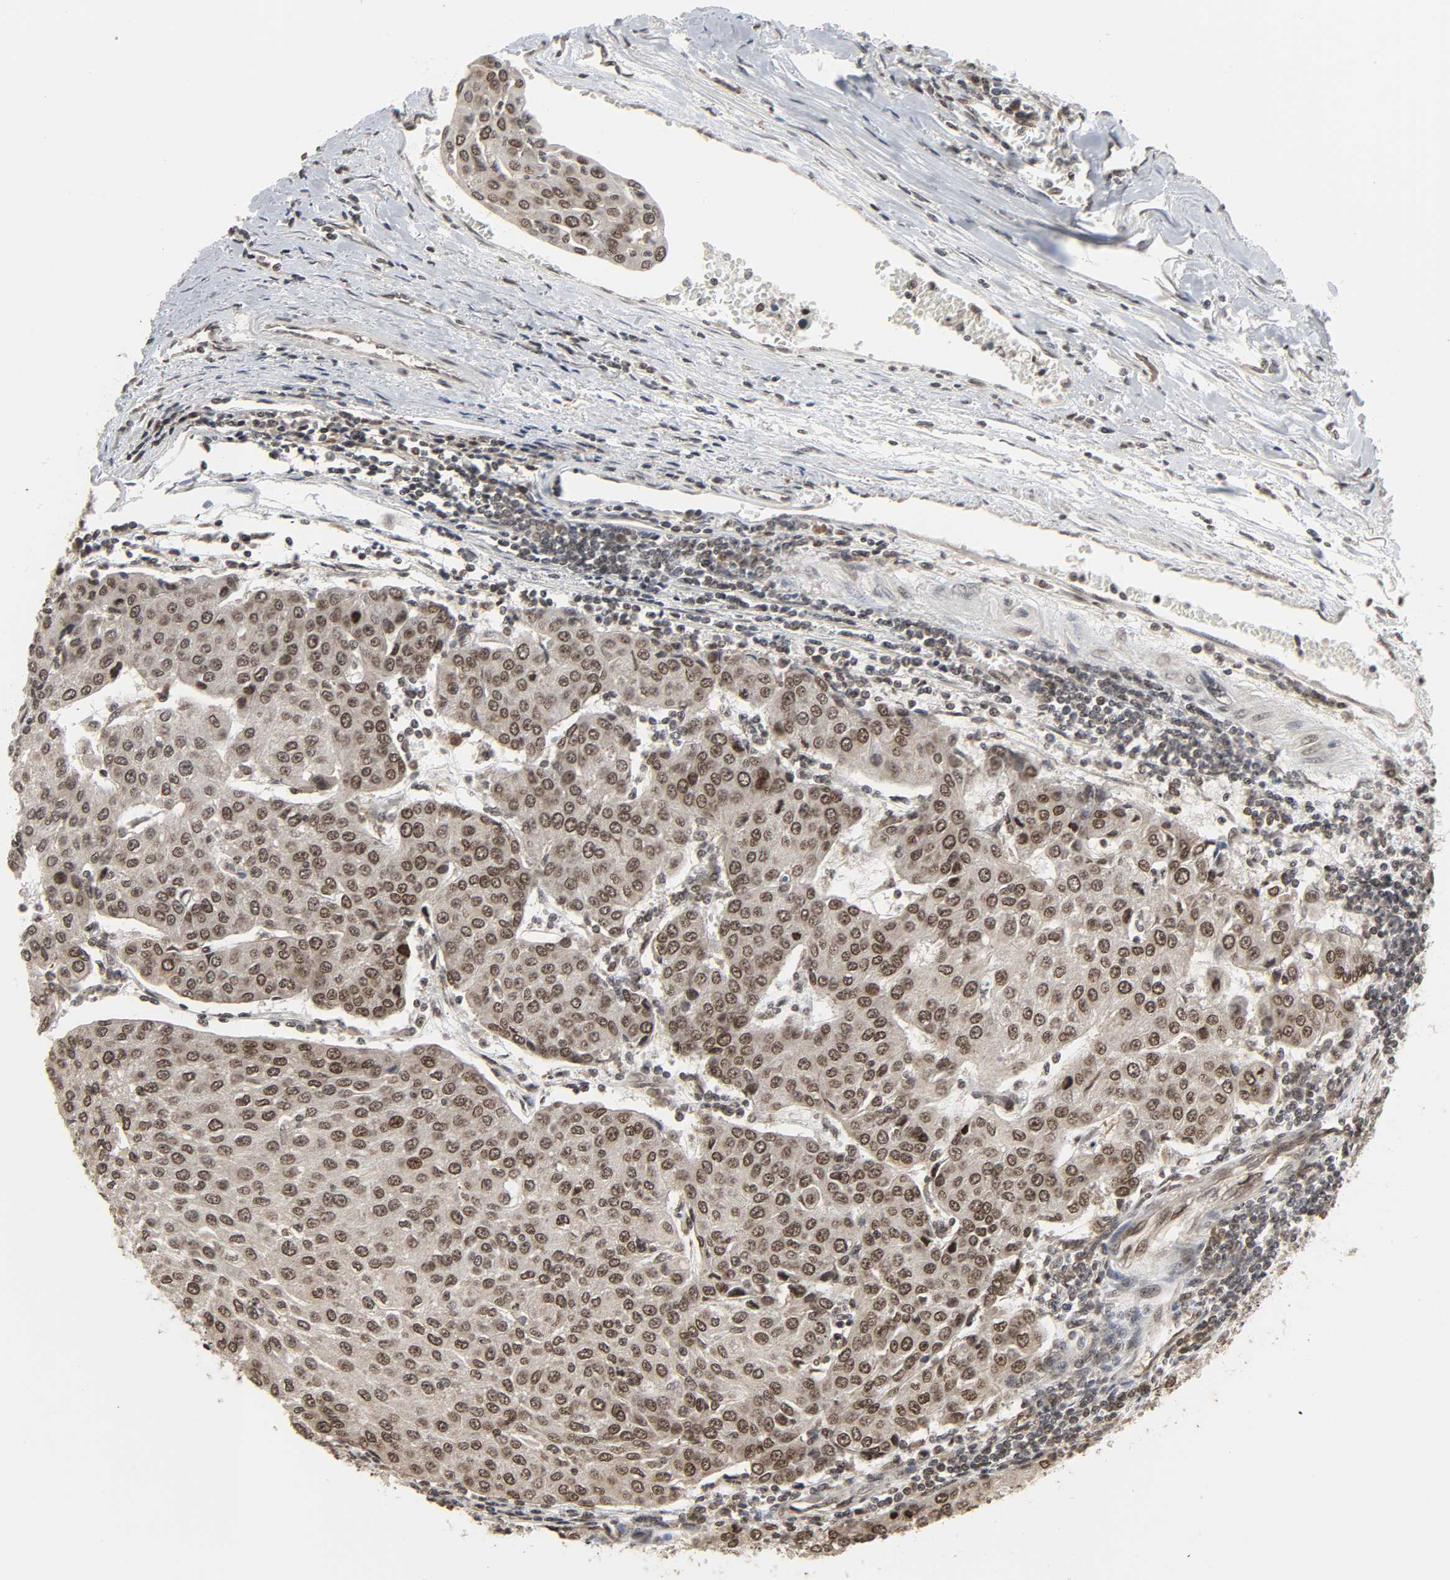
{"staining": {"intensity": "moderate", "quantity": "25%-75%", "location": "nuclear"}, "tissue": "urothelial cancer", "cell_type": "Tumor cells", "image_type": "cancer", "snomed": [{"axis": "morphology", "description": "Urothelial carcinoma, High grade"}, {"axis": "topography", "description": "Urinary bladder"}], "caption": "Human urothelial cancer stained with a protein marker demonstrates moderate staining in tumor cells.", "gene": "XRCC1", "patient": {"sex": "female", "age": 85}}